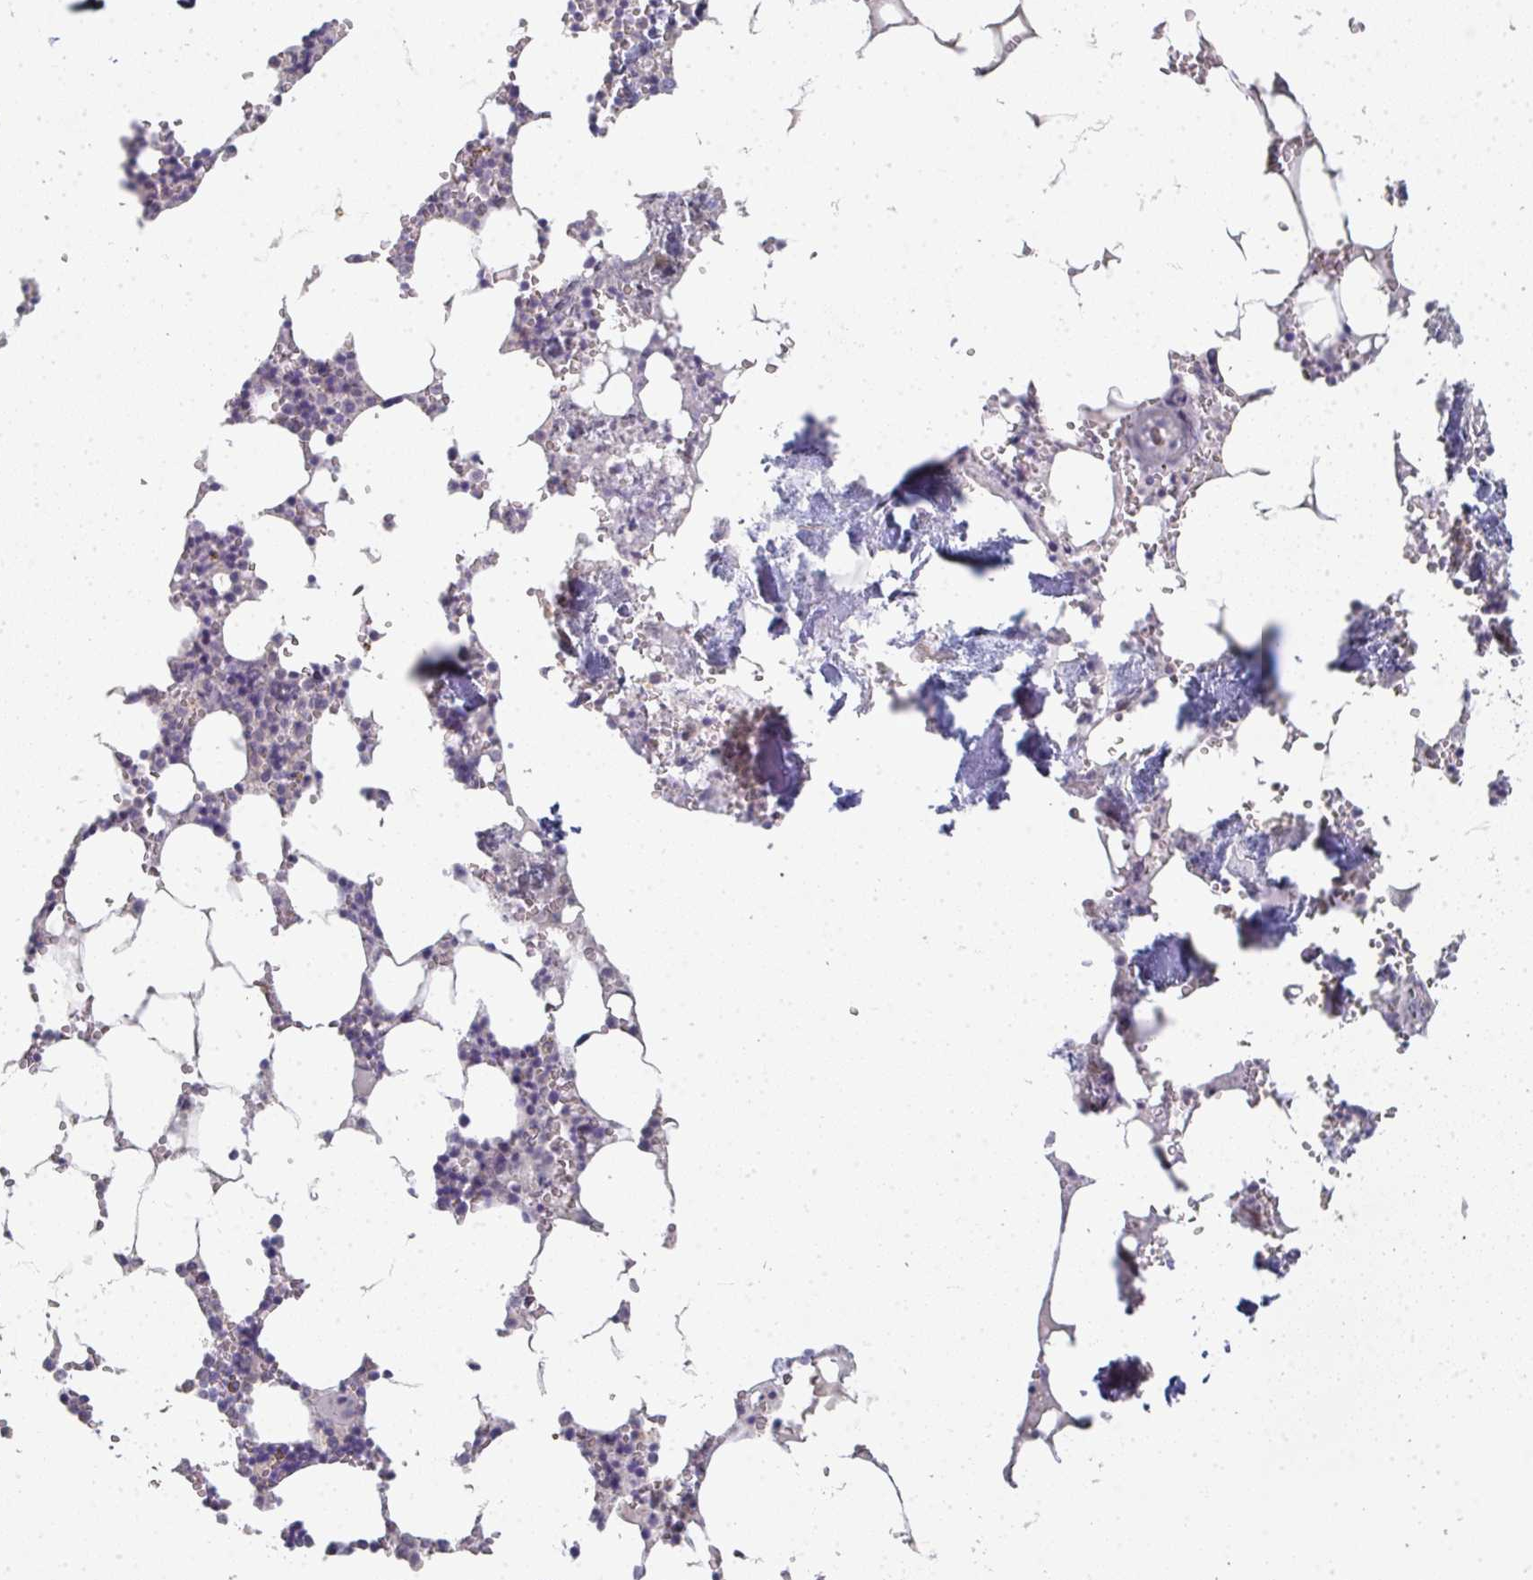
{"staining": {"intensity": "negative", "quantity": "none", "location": "none"}, "tissue": "bone marrow", "cell_type": "Hematopoietic cells", "image_type": "normal", "snomed": [{"axis": "morphology", "description": "Normal tissue, NOS"}, {"axis": "topography", "description": "Bone marrow"}], "caption": "Immunohistochemistry (IHC) photomicrograph of normal bone marrow: bone marrow stained with DAB reveals no significant protein staining in hematopoietic cells.", "gene": "A1CF", "patient": {"sex": "male", "age": 54}}